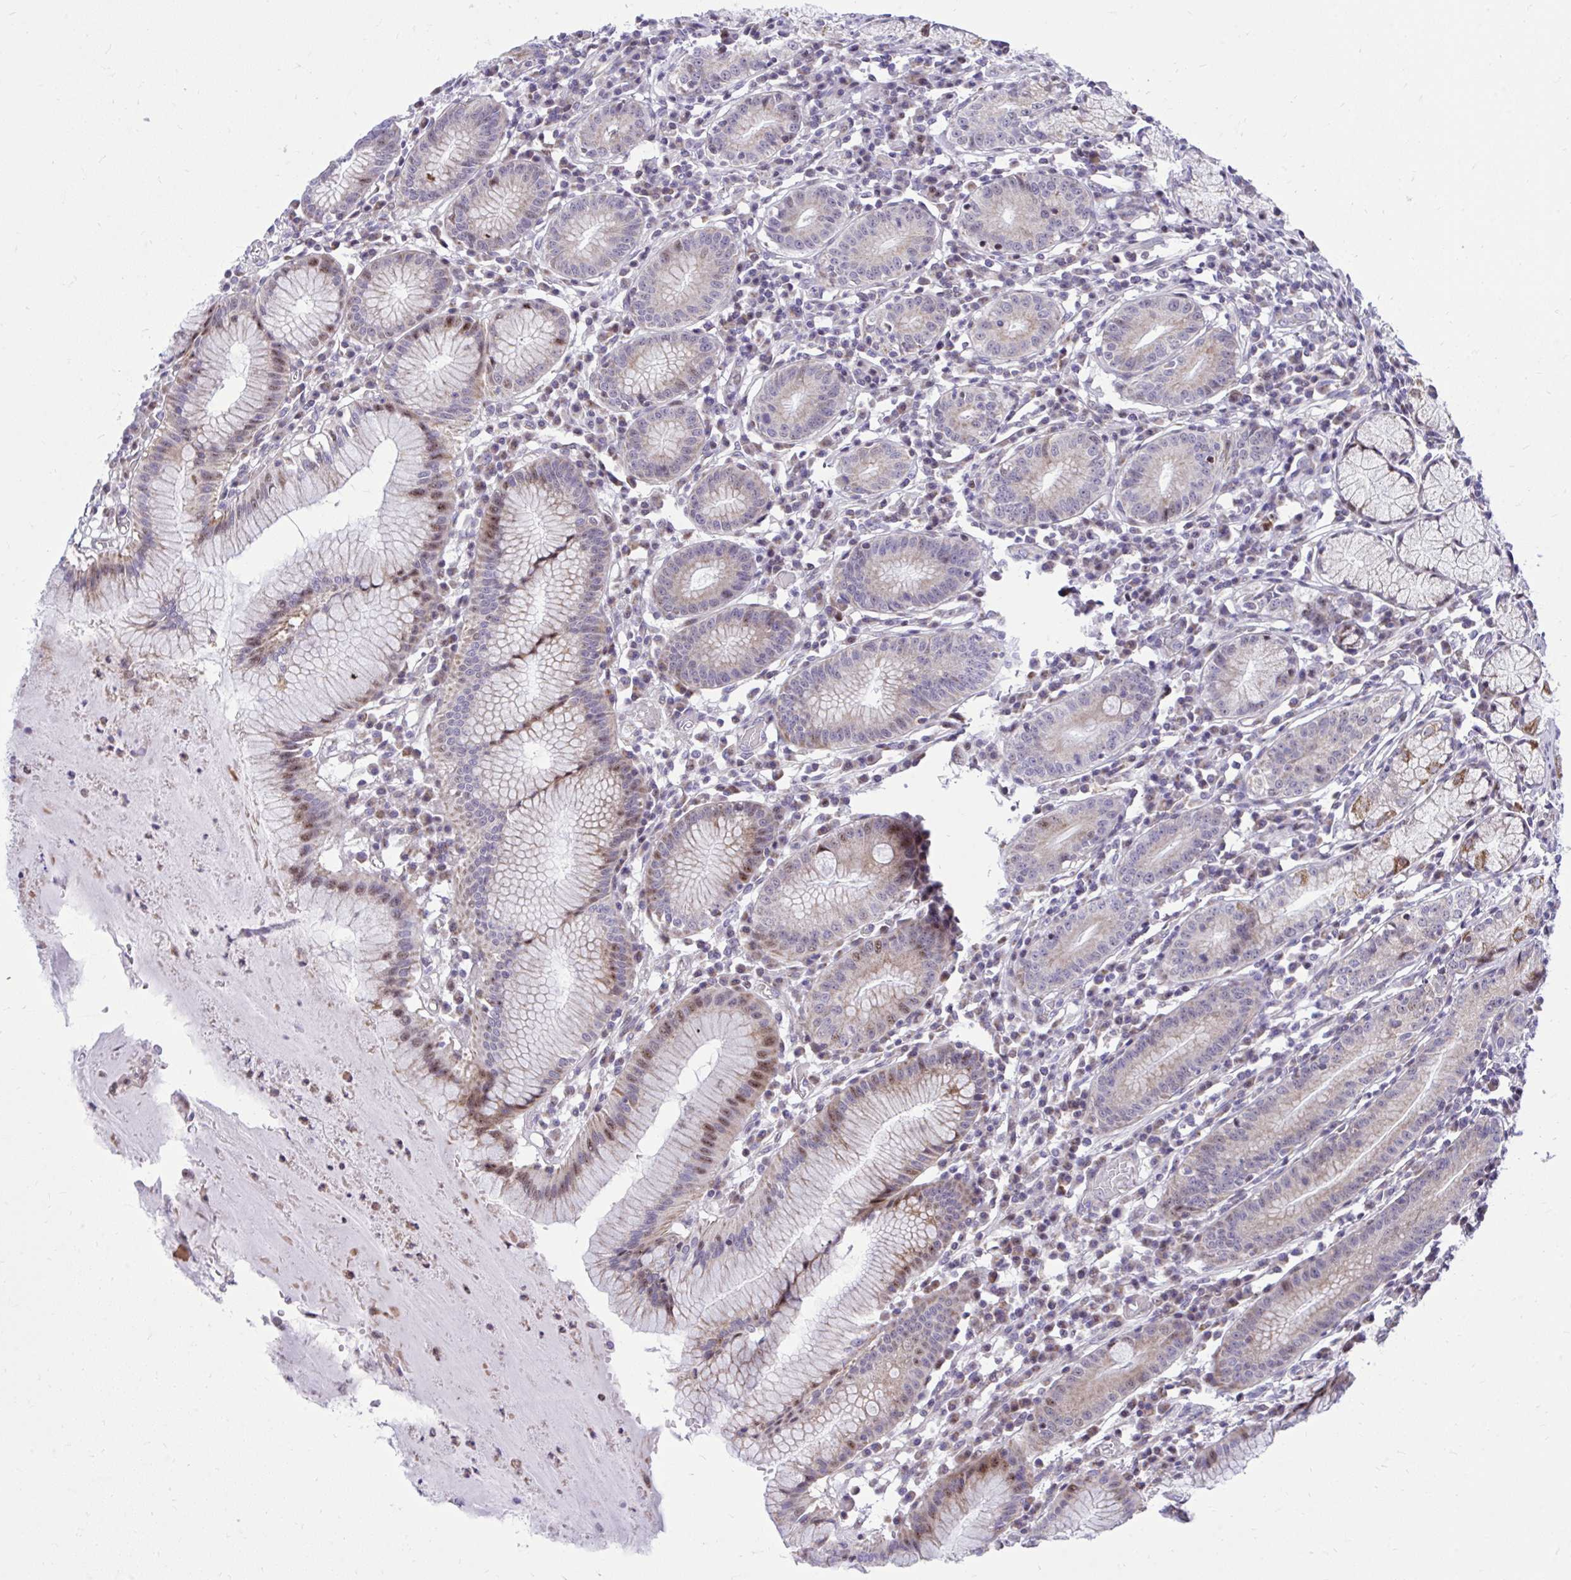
{"staining": {"intensity": "moderate", "quantity": "25%-75%", "location": "cytoplasmic/membranous"}, "tissue": "stomach", "cell_type": "Glandular cells", "image_type": "normal", "snomed": [{"axis": "morphology", "description": "Normal tissue, NOS"}, {"axis": "topography", "description": "Stomach"}], "caption": "IHC (DAB) staining of normal stomach displays moderate cytoplasmic/membranous protein staining in approximately 25%-75% of glandular cells.", "gene": "GPRIN3", "patient": {"sex": "male", "age": 55}}